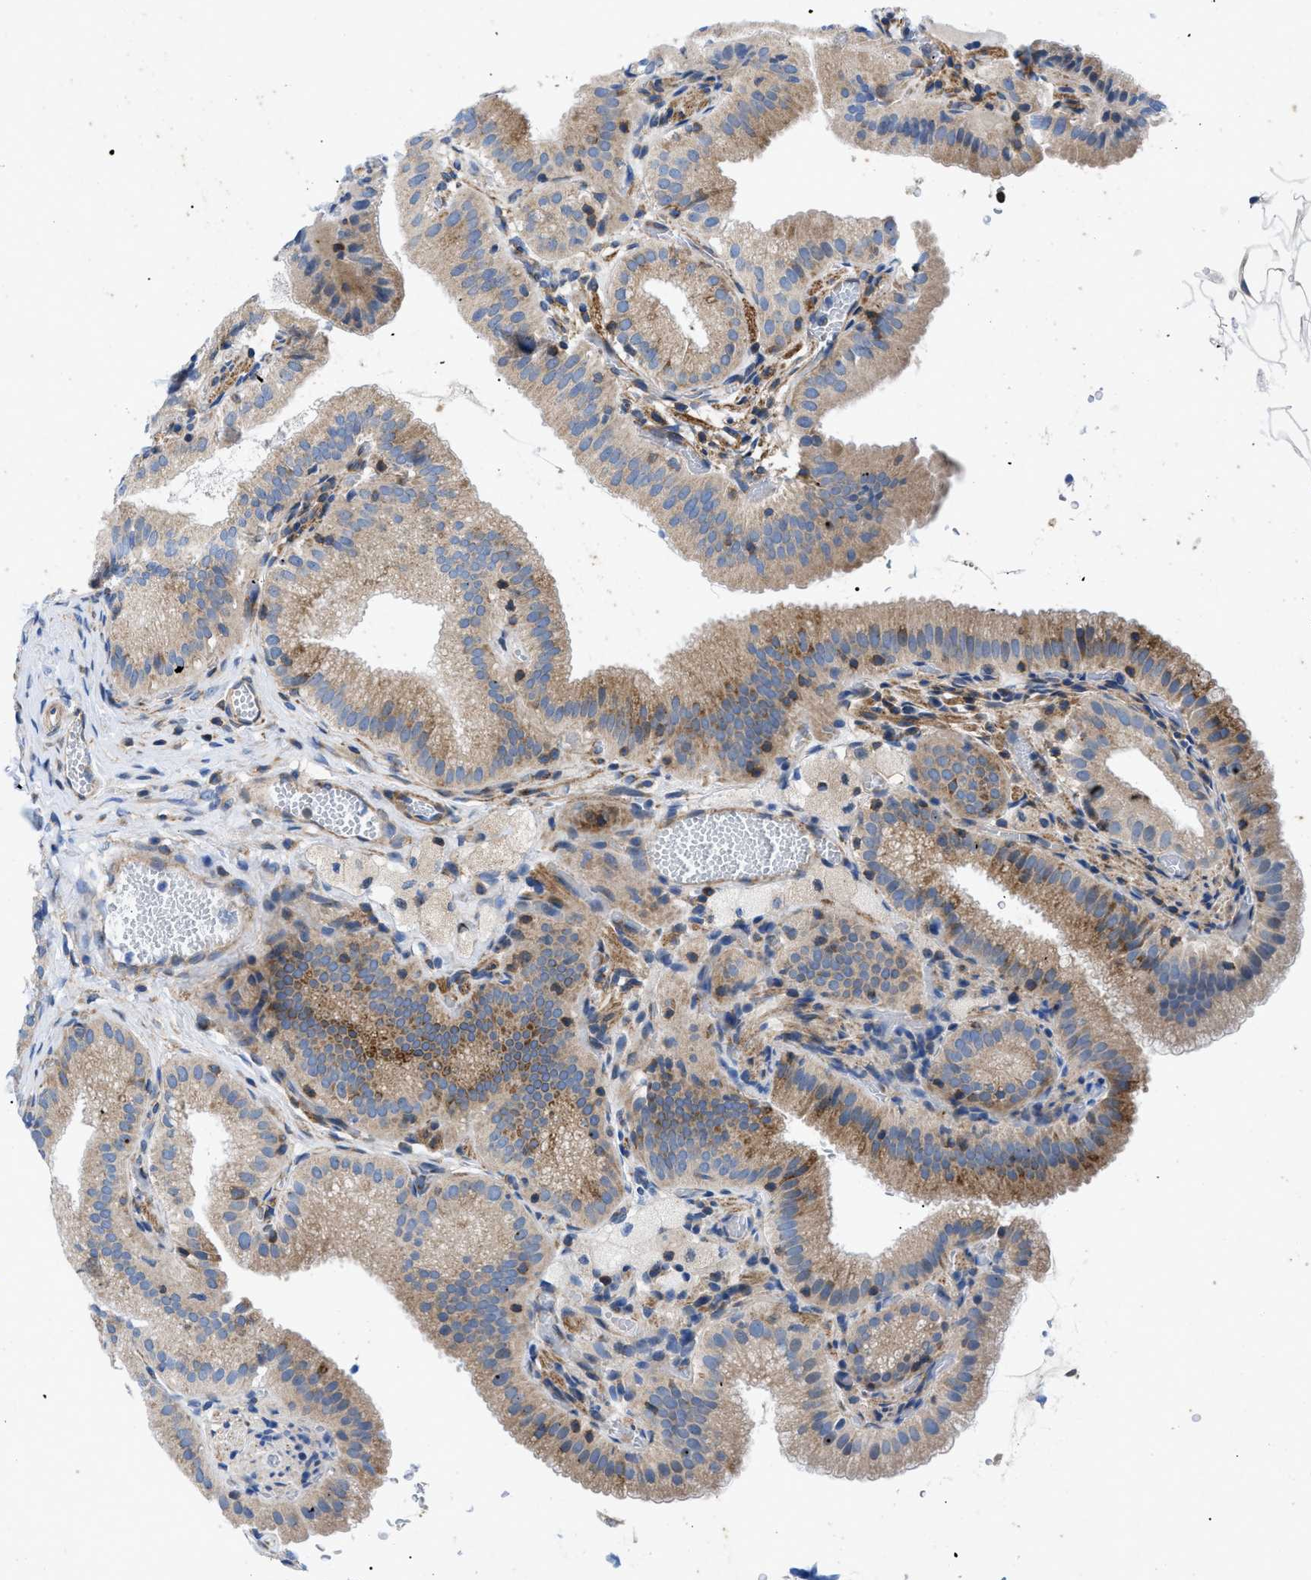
{"staining": {"intensity": "moderate", "quantity": ">75%", "location": "cytoplasmic/membranous"}, "tissue": "gallbladder", "cell_type": "Glandular cells", "image_type": "normal", "snomed": [{"axis": "morphology", "description": "Normal tissue, NOS"}, {"axis": "topography", "description": "Gallbladder"}], "caption": "A brown stain shows moderate cytoplasmic/membranous staining of a protein in glandular cells of benign gallbladder.", "gene": "HSPB8", "patient": {"sex": "male", "age": 54}}